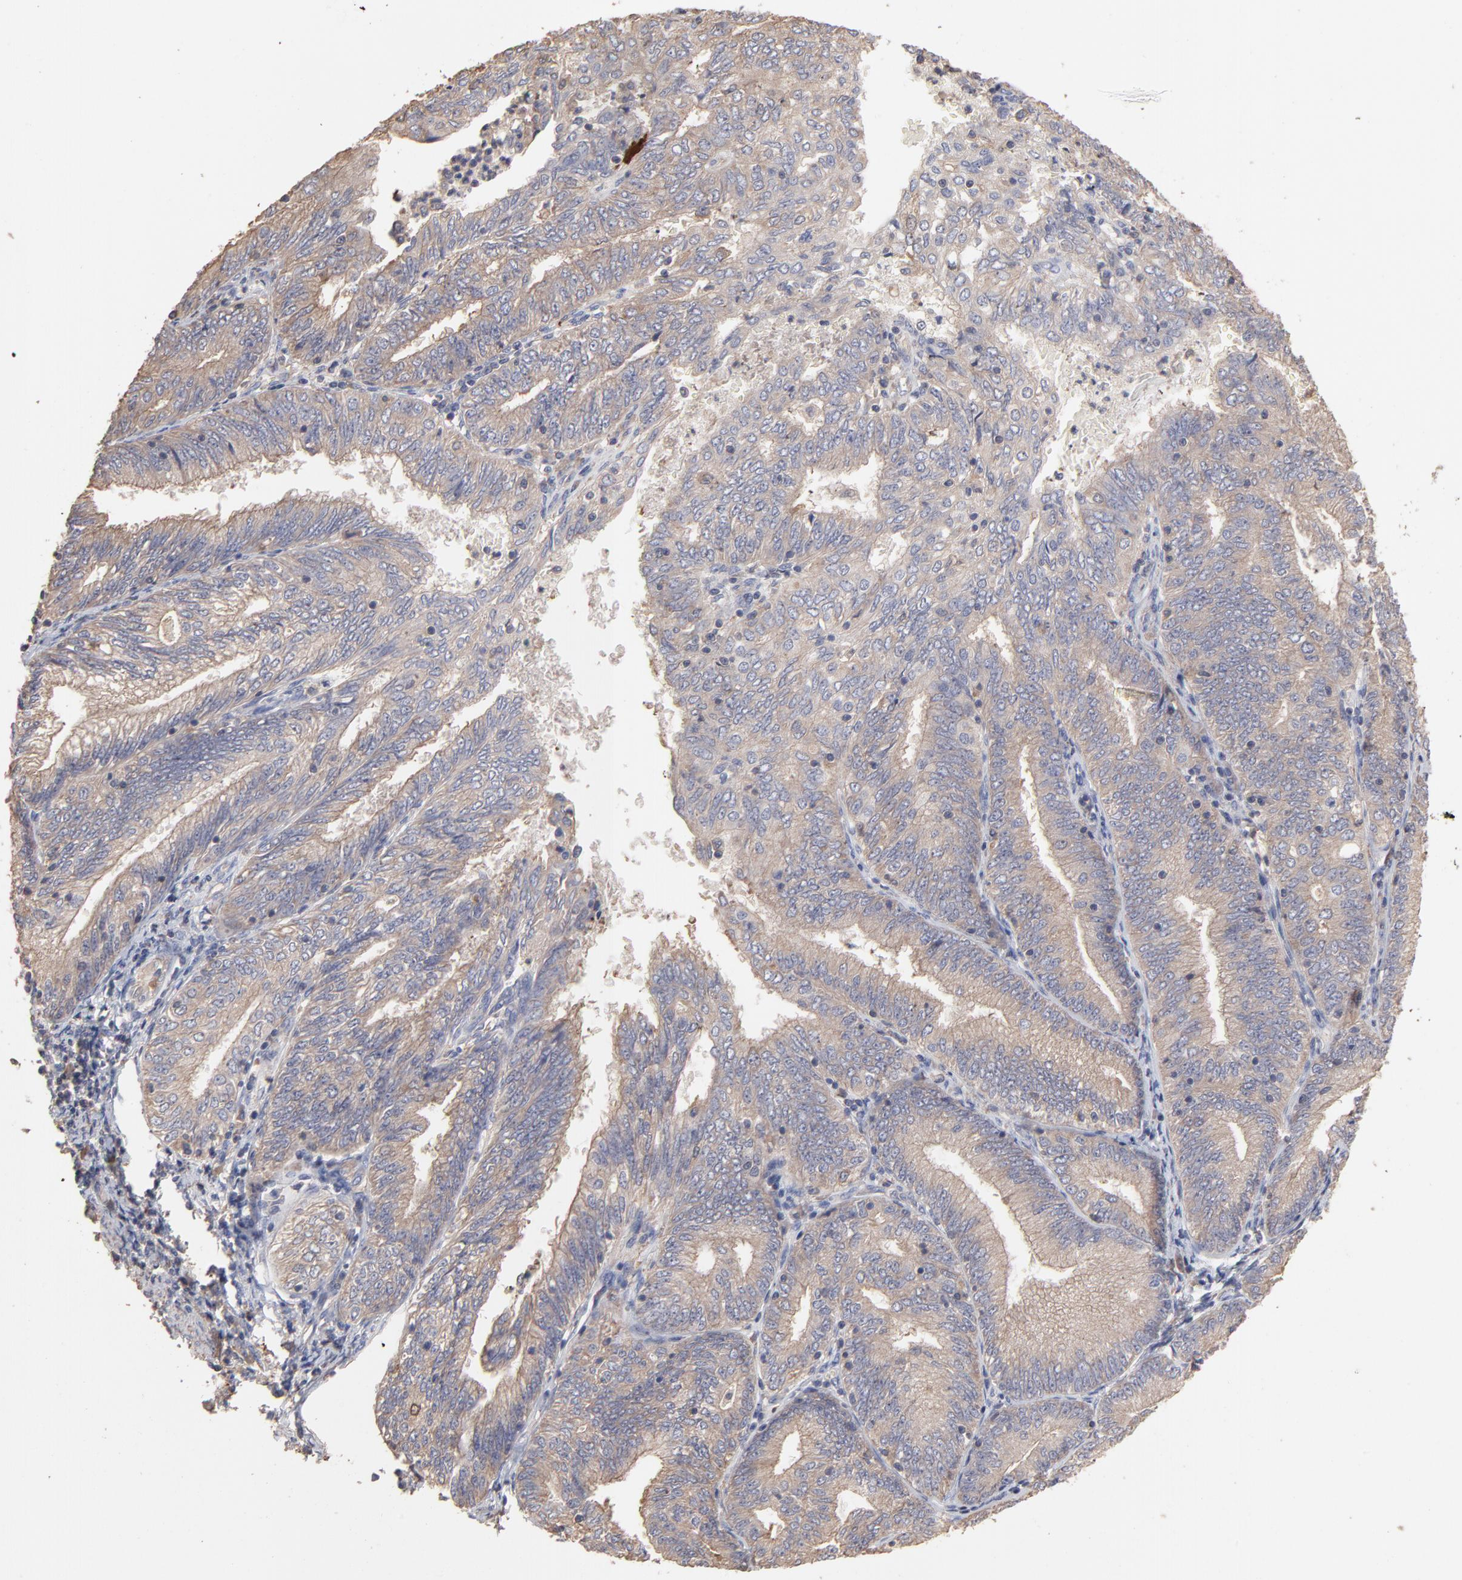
{"staining": {"intensity": "moderate", "quantity": ">75%", "location": "cytoplasmic/membranous"}, "tissue": "endometrial cancer", "cell_type": "Tumor cells", "image_type": "cancer", "snomed": [{"axis": "morphology", "description": "Adenocarcinoma, NOS"}, {"axis": "topography", "description": "Endometrium"}], "caption": "Adenocarcinoma (endometrial) stained with DAB immunohistochemistry demonstrates medium levels of moderate cytoplasmic/membranous expression in approximately >75% of tumor cells.", "gene": "TANGO2", "patient": {"sex": "female", "age": 69}}